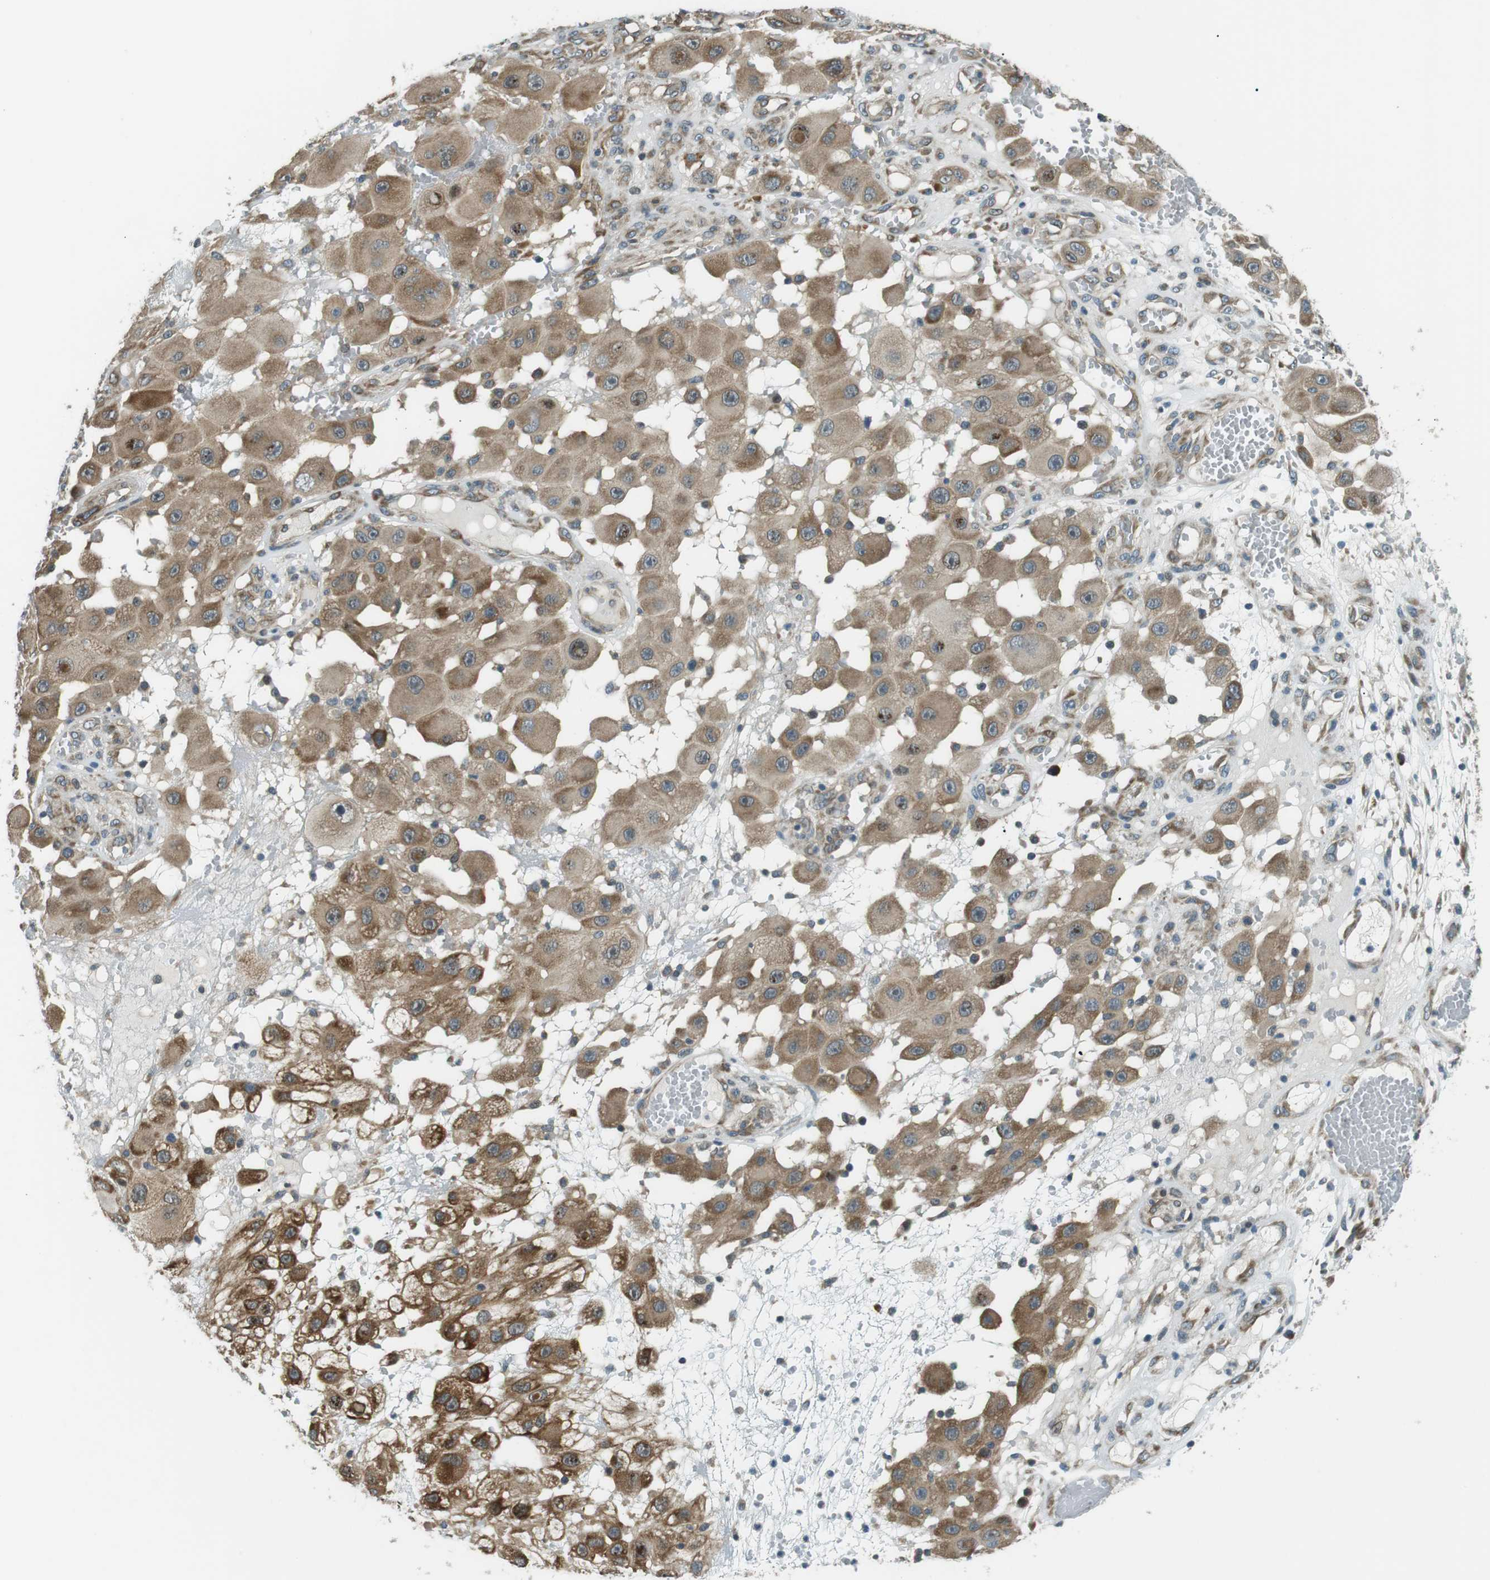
{"staining": {"intensity": "moderate", "quantity": "25%-75%", "location": "cytoplasmic/membranous"}, "tissue": "melanoma", "cell_type": "Tumor cells", "image_type": "cancer", "snomed": [{"axis": "morphology", "description": "Malignant melanoma, NOS"}, {"axis": "topography", "description": "Skin"}], "caption": "Malignant melanoma stained with DAB IHC displays medium levels of moderate cytoplasmic/membranous positivity in approximately 25%-75% of tumor cells. The protein is stained brown, and the nuclei are stained in blue (DAB IHC with brightfield microscopy, high magnification).", "gene": "TMEM74", "patient": {"sex": "female", "age": 81}}